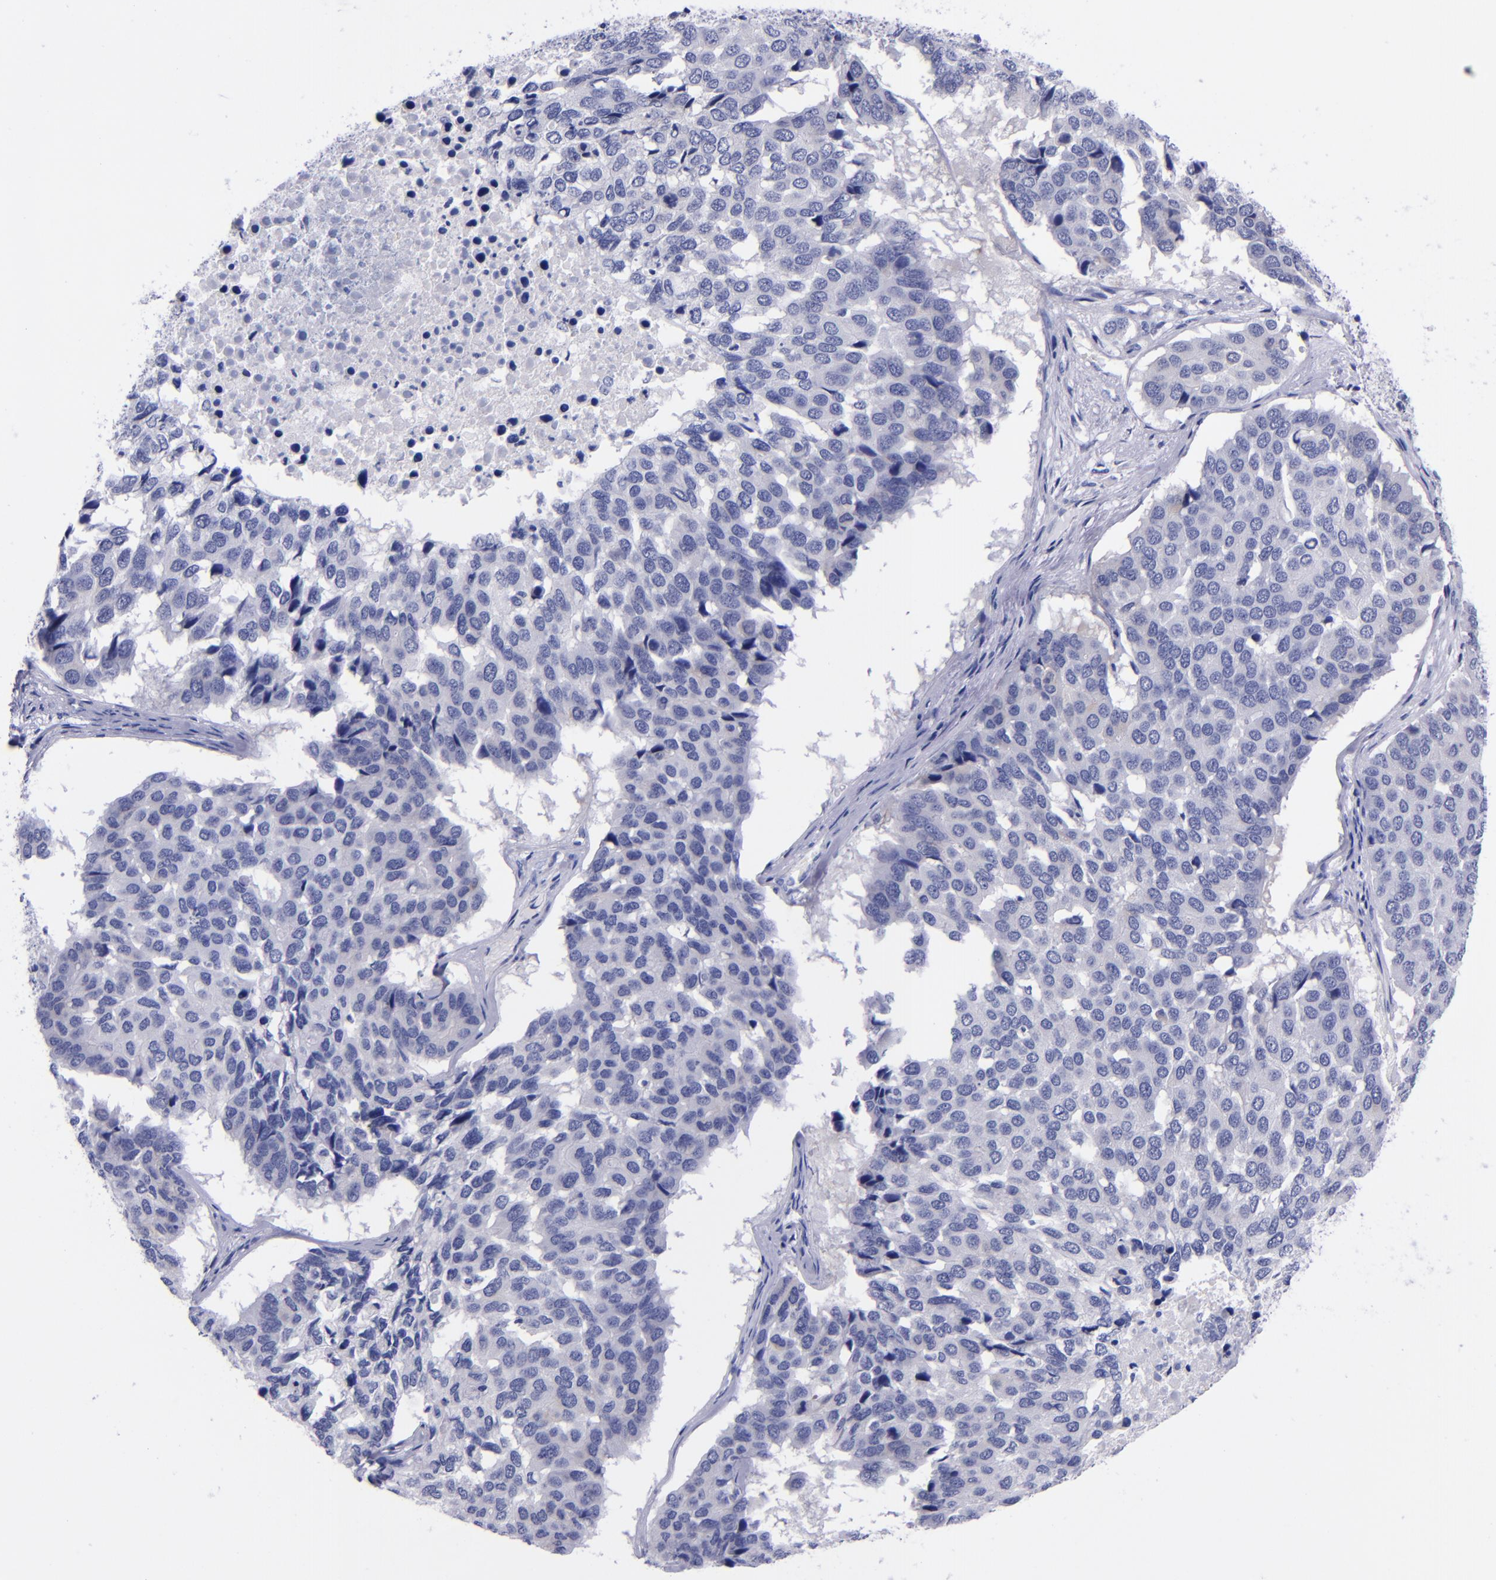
{"staining": {"intensity": "negative", "quantity": "none", "location": "none"}, "tissue": "pancreatic cancer", "cell_type": "Tumor cells", "image_type": "cancer", "snomed": [{"axis": "morphology", "description": "Adenocarcinoma, NOS"}, {"axis": "topography", "description": "Pancreas"}], "caption": "Immunohistochemistry micrograph of neoplastic tissue: pancreatic cancer (adenocarcinoma) stained with DAB demonstrates no significant protein expression in tumor cells.", "gene": "SV2A", "patient": {"sex": "male", "age": 50}}